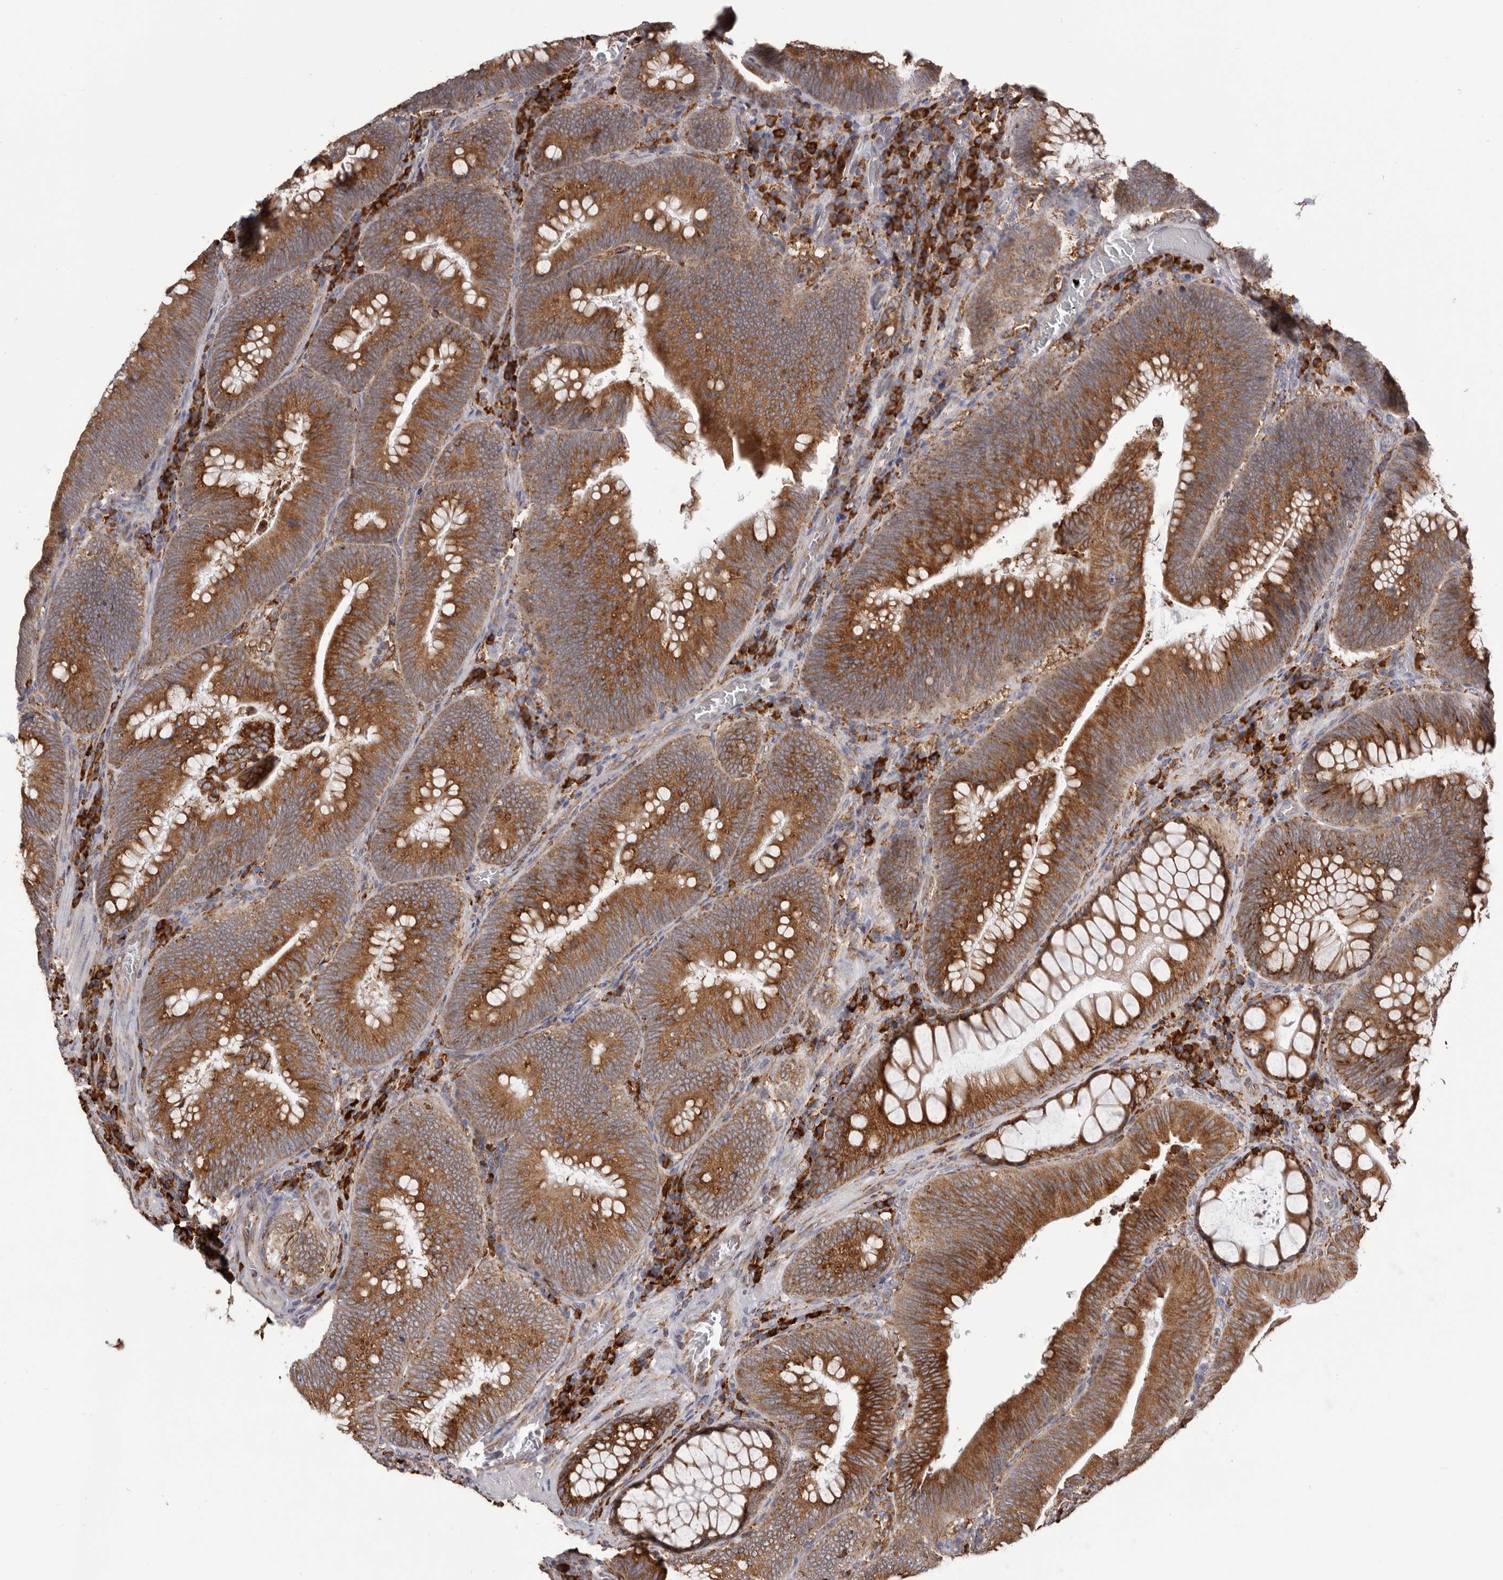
{"staining": {"intensity": "strong", "quantity": ">75%", "location": "cytoplasmic/membranous"}, "tissue": "colorectal cancer", "cell_type": "Tumor cells", "image_type": "cancer", "snomed": [{"axis": "morphology", "description": "Normal tissue, NOS"}, {"axis": "topography", "description": "Colon"}], "caption": "Immunohistochemical staining of colorectal cancer exhibits strong cytoplasmic/membranous protein staining in approximately >75% of tumor cells.", "gene": "QRSL1", "patient": {"sex": "female", "age": 82}}